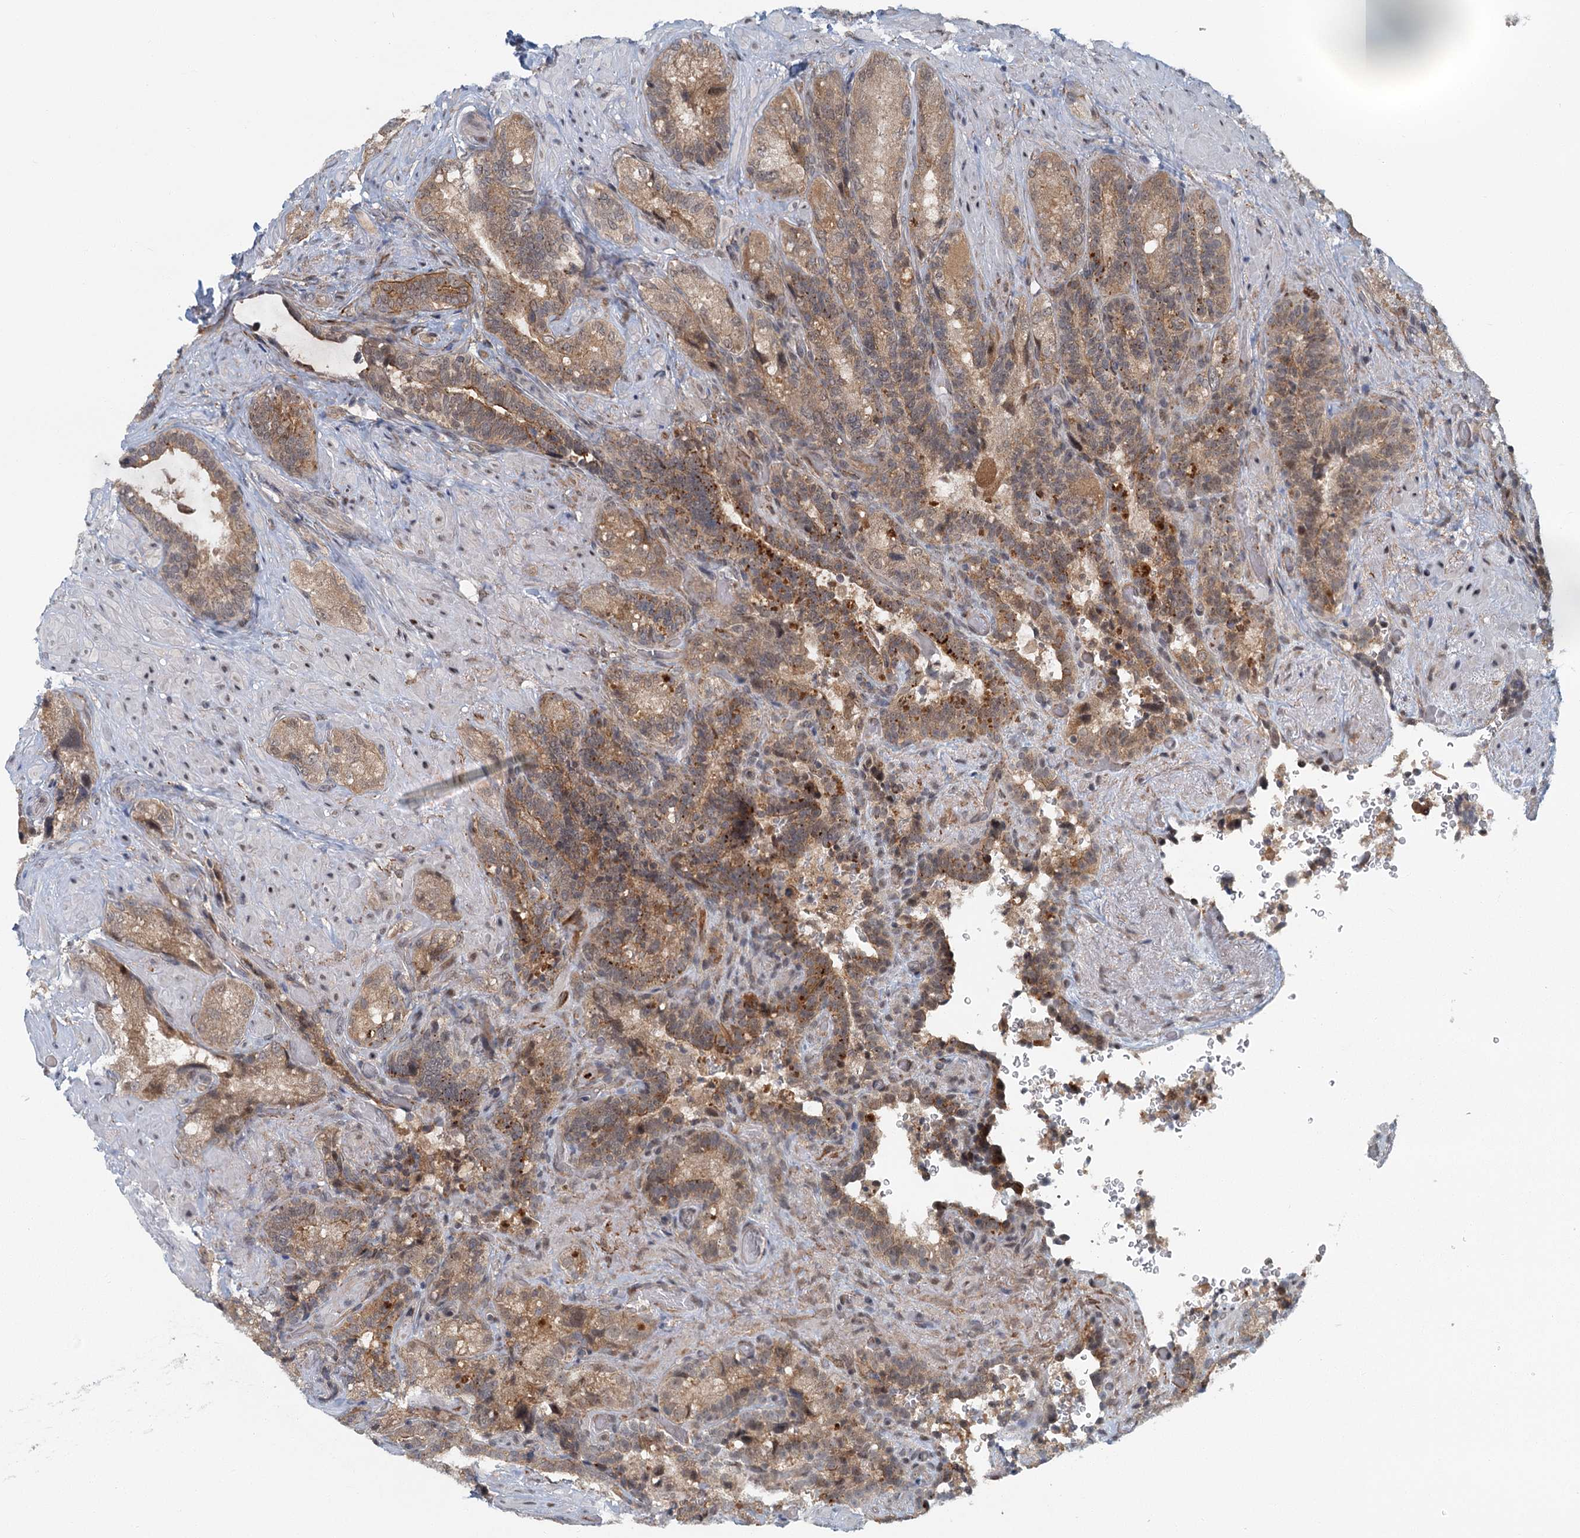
{"staining": {"intensity": "moderate", "quantity": ">75%", "location": "cytoplasmic/membranous"}, "tissue": "seminal vesicle", "cell_type": "Glandular cells", "image_type": "normal", "snomed": [{"axis": "morphology", "description": "Normal tissue, NOS"}, {"axis": "topography", "description": "Prostate and seminal vesicle, NOS"}, {"axis": "topography", "description": "Prostate"}, {"axis": "topography", "description": "Seminal veicle"}], "caption": "Protein staining of unremarkable seminal vesicle demonstrates moderate cytoplasmic/membranous positivity in approximately >75% of glandular cells. The protein is shown in brown color, while the nuclei are stained blue.", "gene": "TAS2R42", "patient": {"sex": "male", "age": 67}}